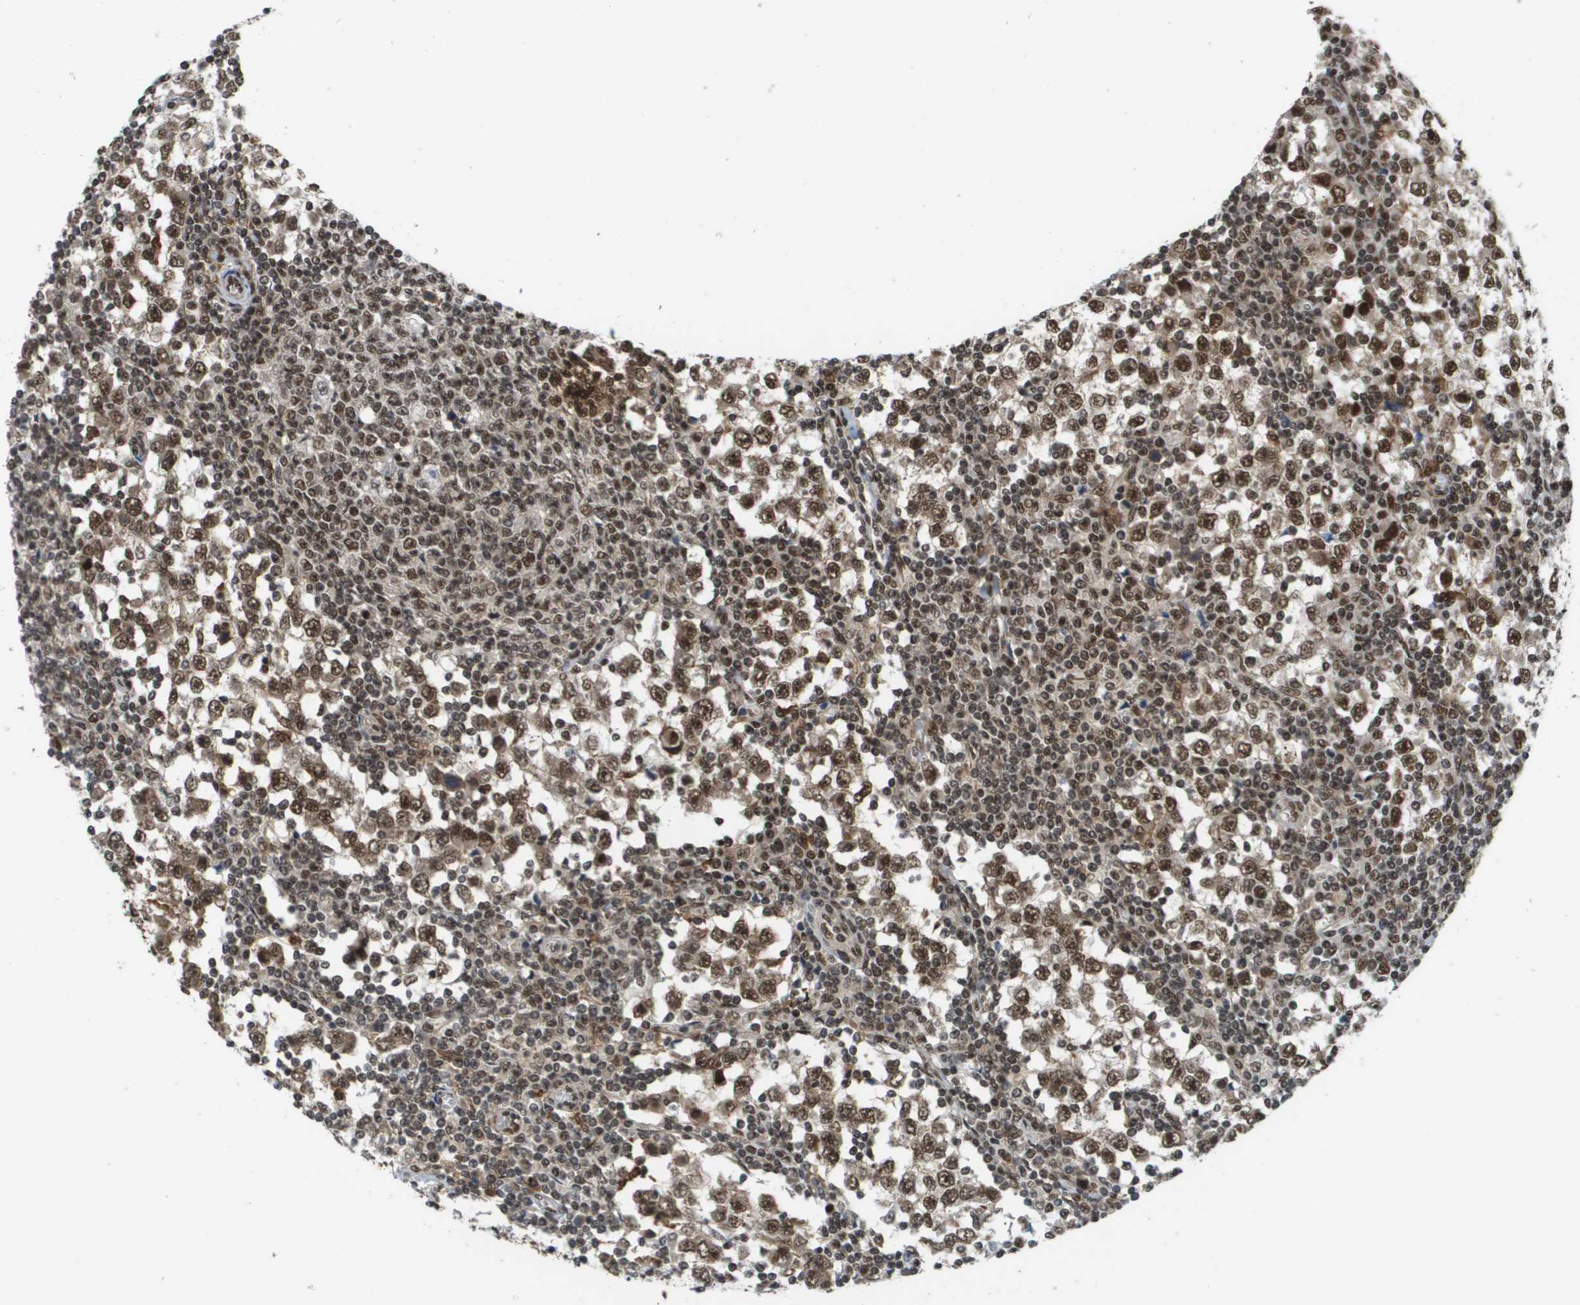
{"staining": {"intensity": "moderate", "quantity": ">75%", "location": "cytoplasmic/membranous,nuclear"}, "tissue": "testis cancer", "cell_type": "Tumor cells", "image_type": "cancer", "snomed": [{"axis": "morphology", "description": "Seminoma, NOS"}, {"axis": "topography", "description": "Testis"}], "caption": "There is medium levels of moderate cytoplasmic/membranous and nuclear staining in tumor cells of seminoma (testis), as demonstrated by immunohistochemical staining (brown color).", "gene": "PRCC", "patient": {"sex": "male", "age": 65}}